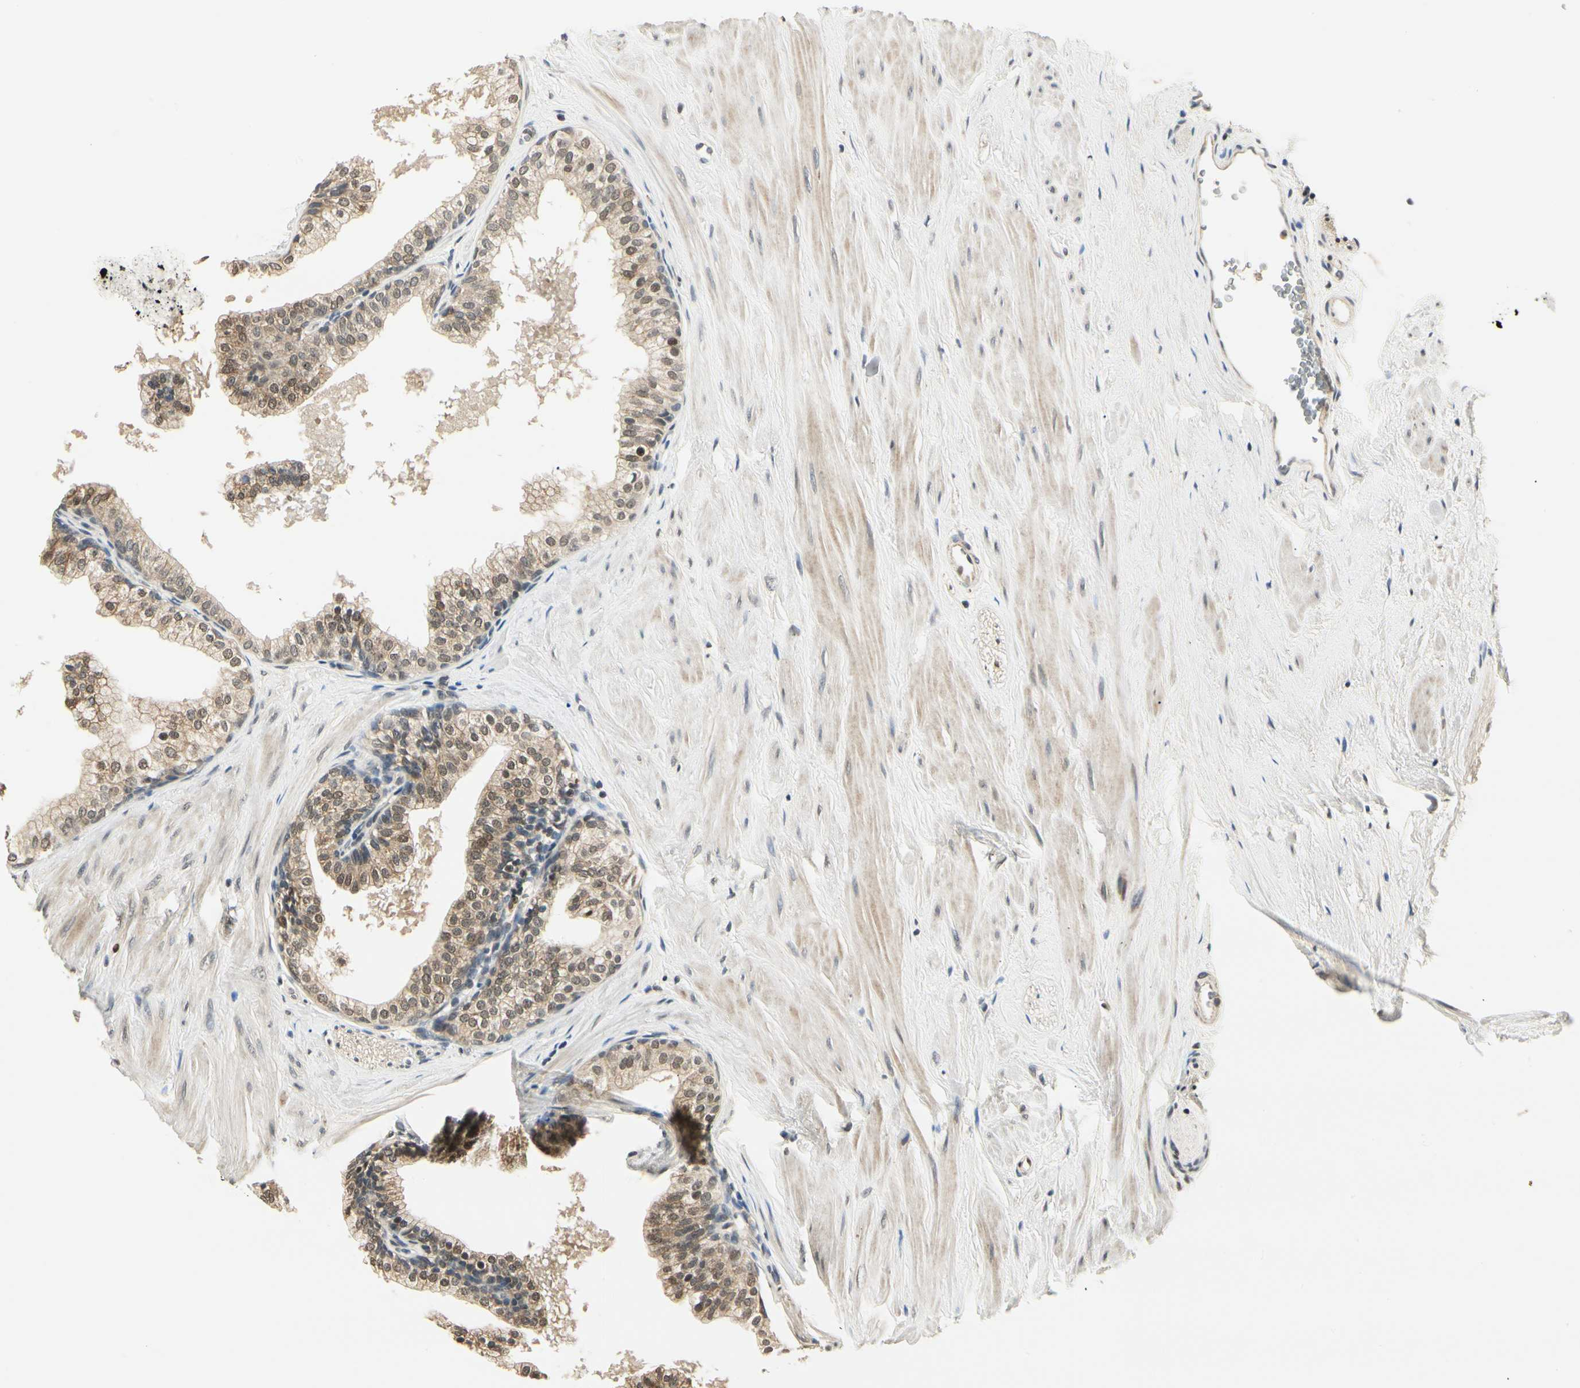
{"staining": {"intensity": "moderate", "quantity": ">75%", "location": "cytoplasmic/membranous"}, "tissue": "prostate", "cell_type": "Glandular cells", "image_type": "normal", "snomed": [{"axis": "morphology", "description": "Normal tissue, NOS"}, {"axis": "topography", "description": "Prostate"}], "caption": "Immunohistochemistry staining of unremarkable prostate, which exhibits medium levels of moderate cytoplasmic/membranous expression in about >75% of glandular cells indicating moderate cytoplasmic/membranous protein expression. The staining was performed using DAB (3,3'-diaminobenzidine) (brown) for protein detection and nuclei were counterstained in hematoxylin (blue).", "gene": "PDK2", "patient": {"sex": "male", "age": 60}}